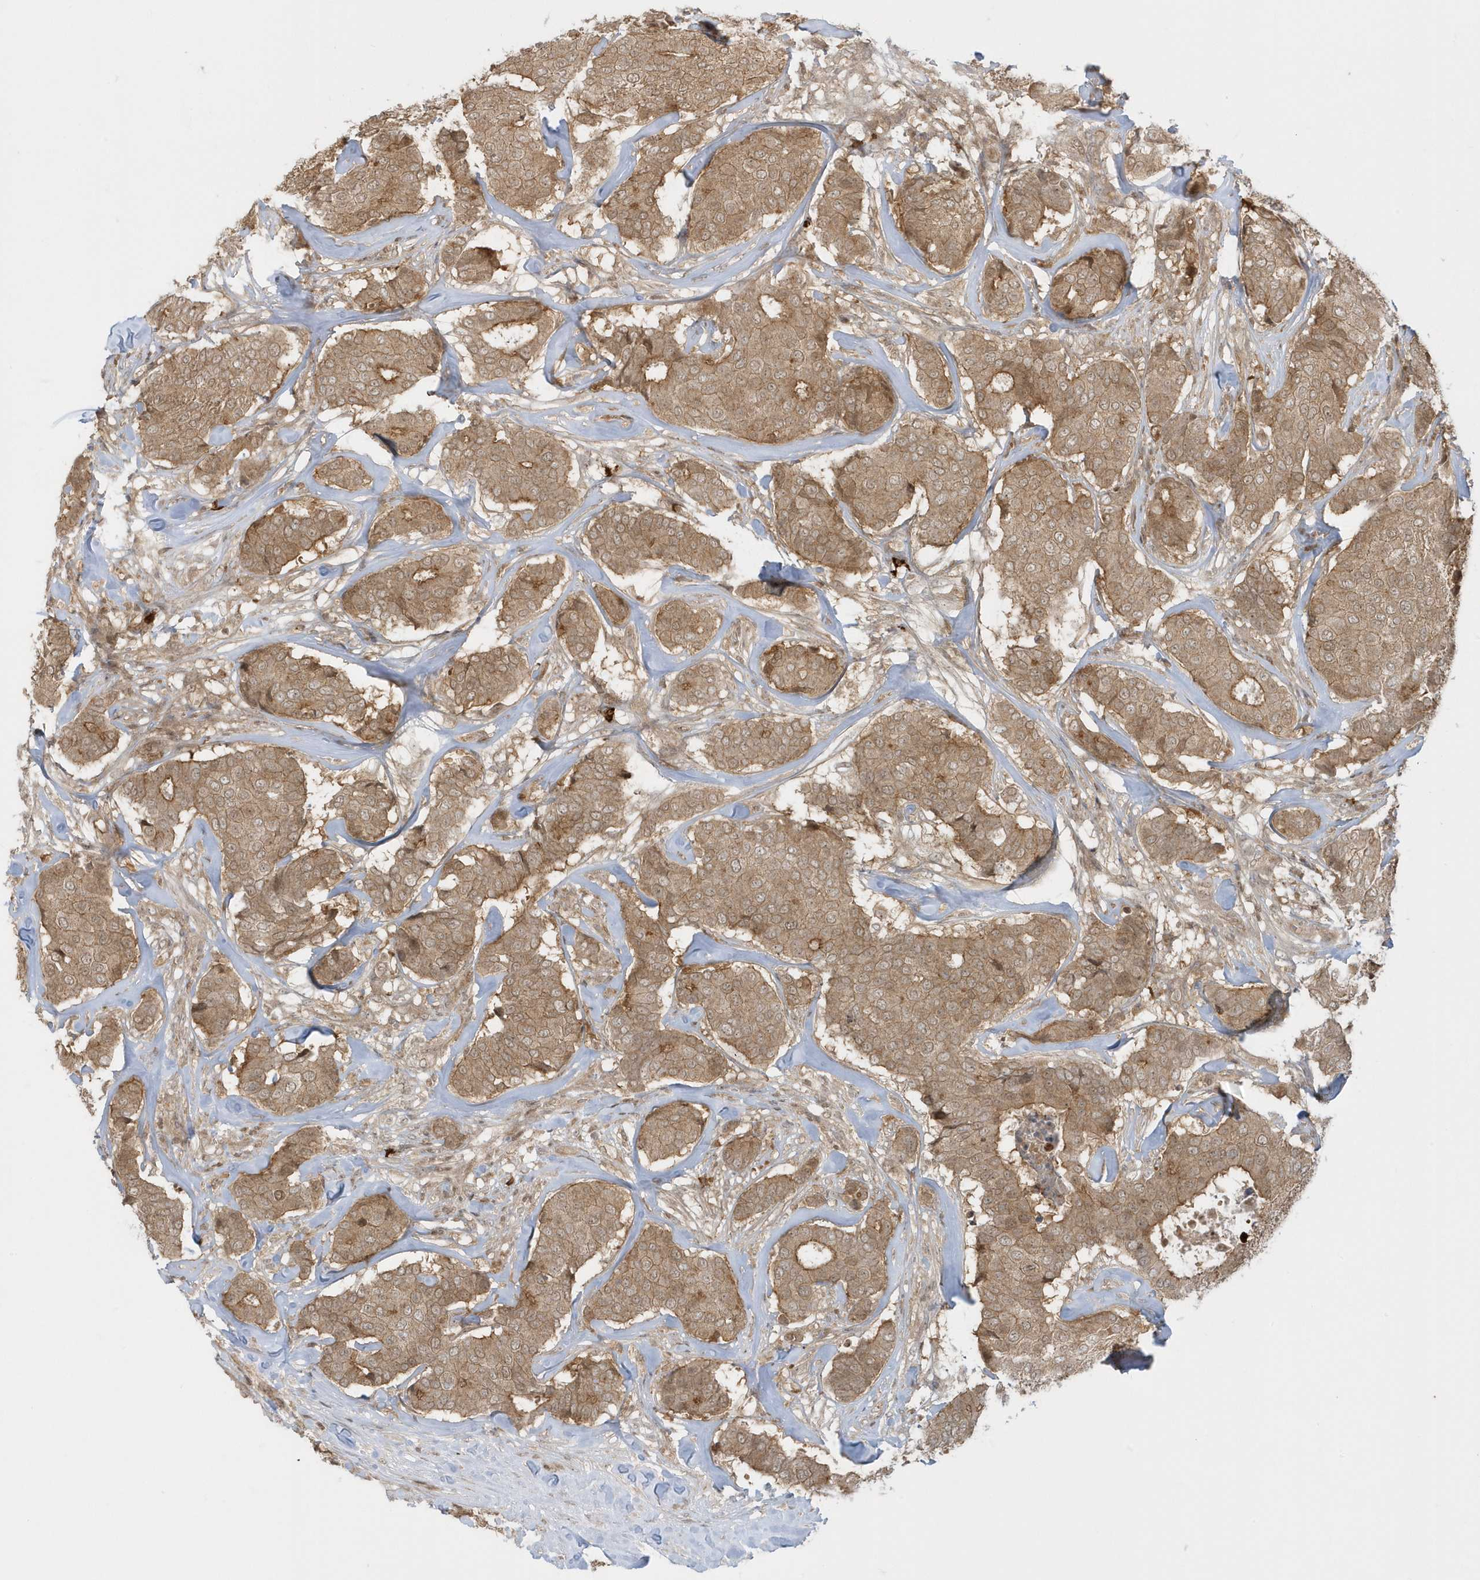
{"staining": {"intensity": "moderate", "quantity": ">75%", "location": "cytoplasmic/membranous"}, "tissue": "breast cancer", "cell_type": "Tumor cells", "image_type": "cancer", "snomed": [{"axis": "morphology", "description": "Duct carcinoma"}, {"axis": "topography", "description": "Breast"}], "caption": "An immunohistochemistry (IHC) image of tumor tissue is shown. Protein staining in brown labels moderate cytoplasmic/membranous positivity in breast cancer (infiltrating ductal carcinoma) within tumor cells.", "gene": "PPP1R7", "patient": {"sex": "female", "age": 75}}